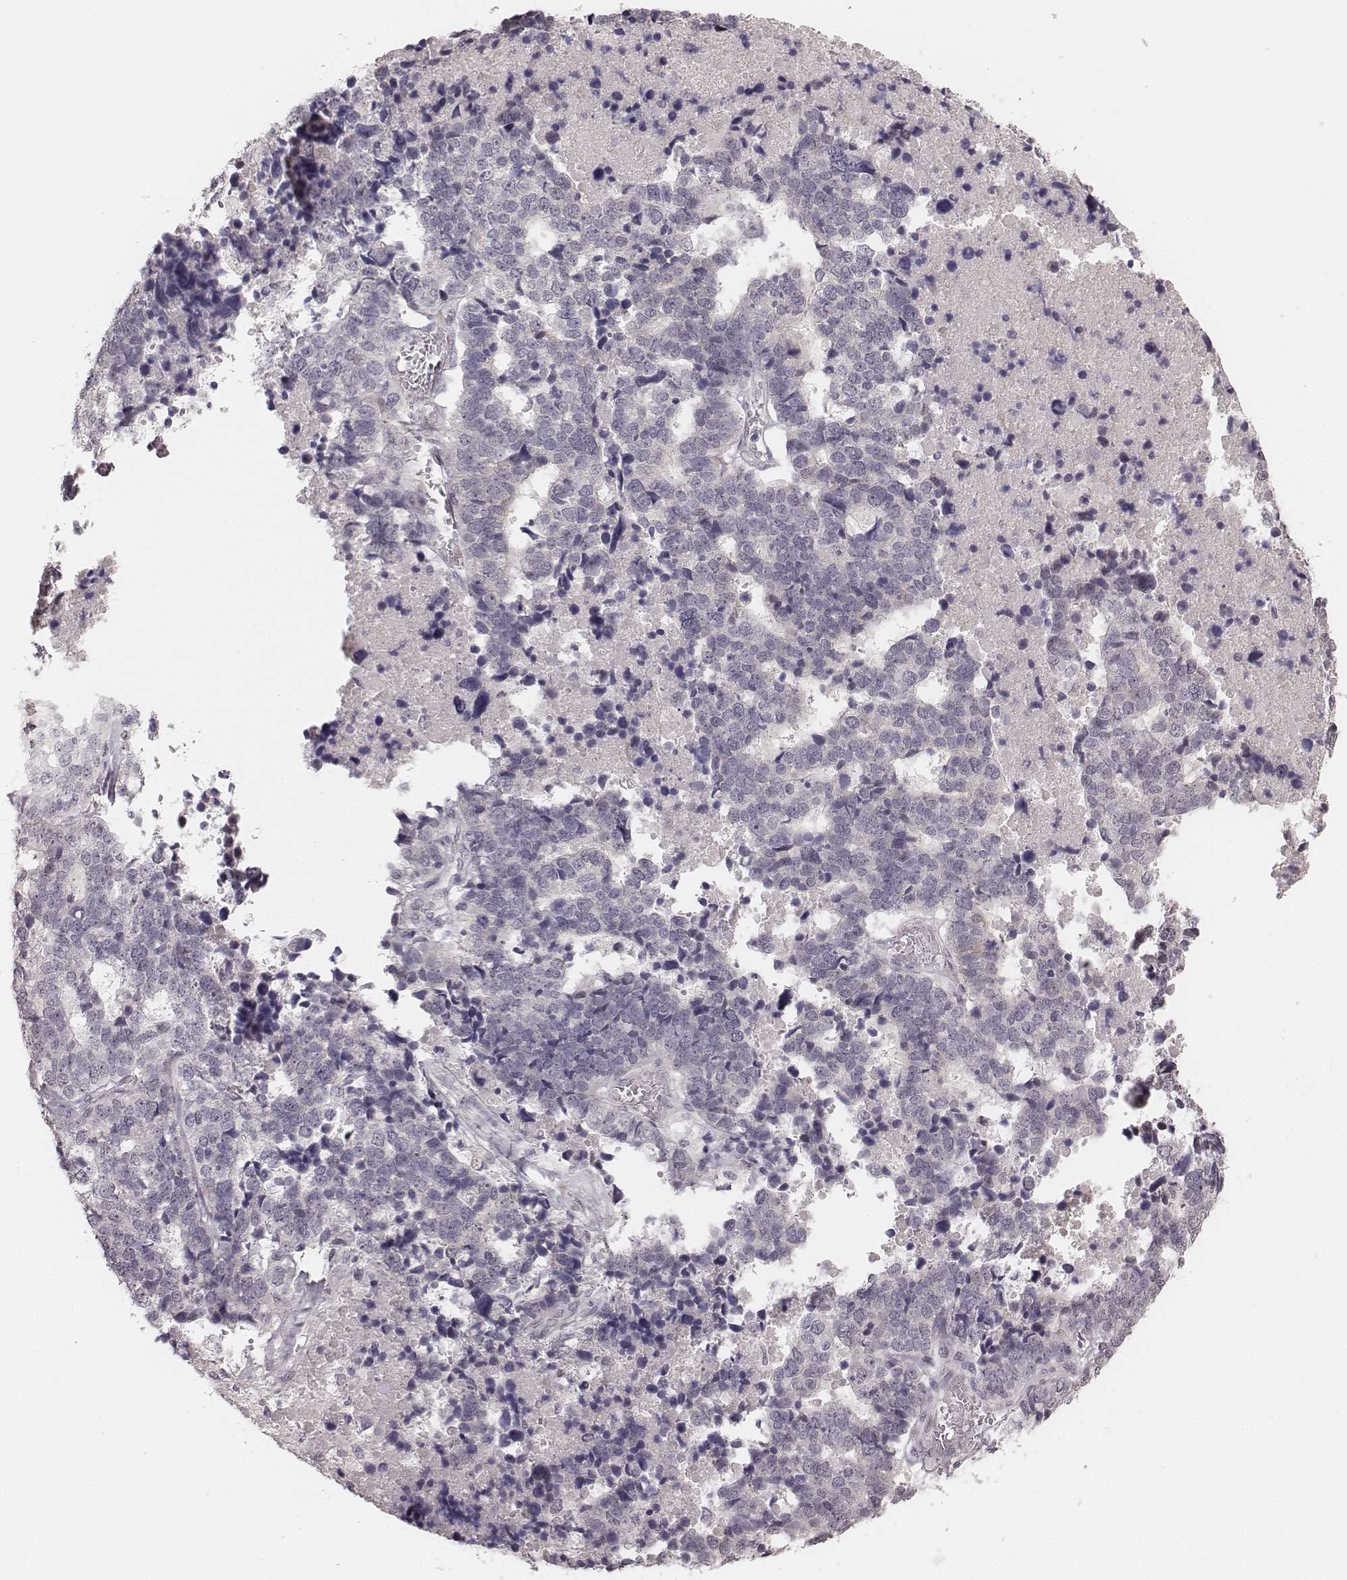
{"staining": {"intensity": "negative", "quantity": "none", "location": "none"}, "tissue": "stomach cancer", "cell_type": "Tumor cells", "image_type": "cancer", "snomed": [{"axis": "morphology", "description": "Adenocarcinoma, NOS"}, {"axis": "topography", "description": "Stomach"}], "caption": "Immunohistochemical staining of stomach cancer shows no significant staining in tumor cells.", "gene": "RPGRIP1", "patient": {"sex": "male", "age": 69}}